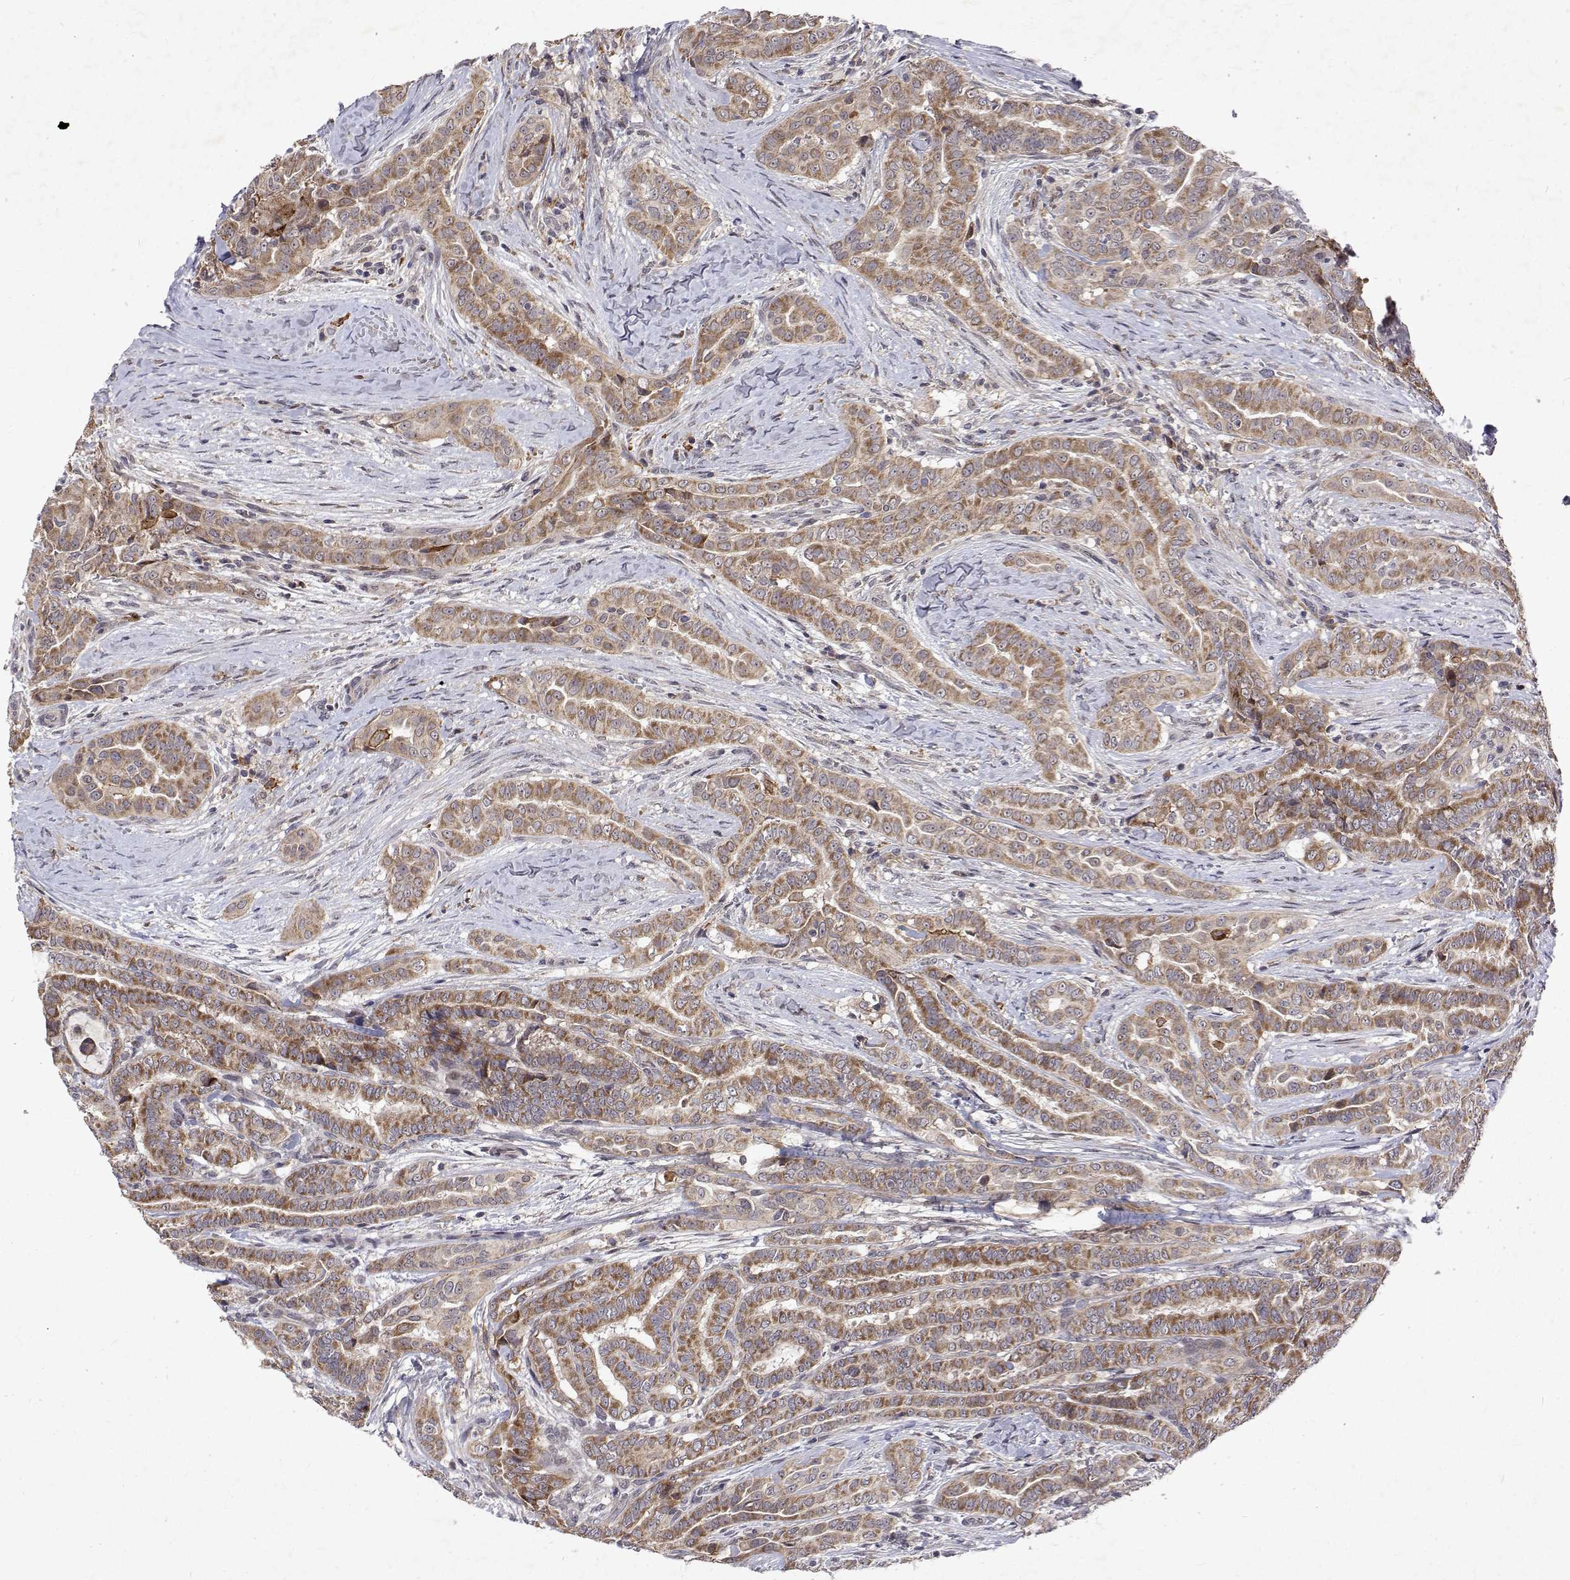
{"staining": {"intensity": "strong", "quantity": ">75%", "location": "cytoplasmic/membranous"}, "tissue": "thyroid cancer", "cell_type": "Tumor cells", "image_type": "cancer", "snomed": [{"axis": "morphology", "description": "Papillary adenocarcinoma, NOS"}, {"axis": "morphology", "description": "Papillary adenoma metastatic"}, {"axis": "topography", "description": "Thyroid gland"}], "caption": "High-magnification brightfield microscopy of thyroid cancer (papillary adenocarcinoma) stained with DAB (brown) and counterstained with hematoxylin (blue). tumor cells exhibit strong cytoplasmic/membranous staining is identified in approximately>75% of cells.", "gene": "ALKBH8", "patient": {"sex": "female", "age": 50}}